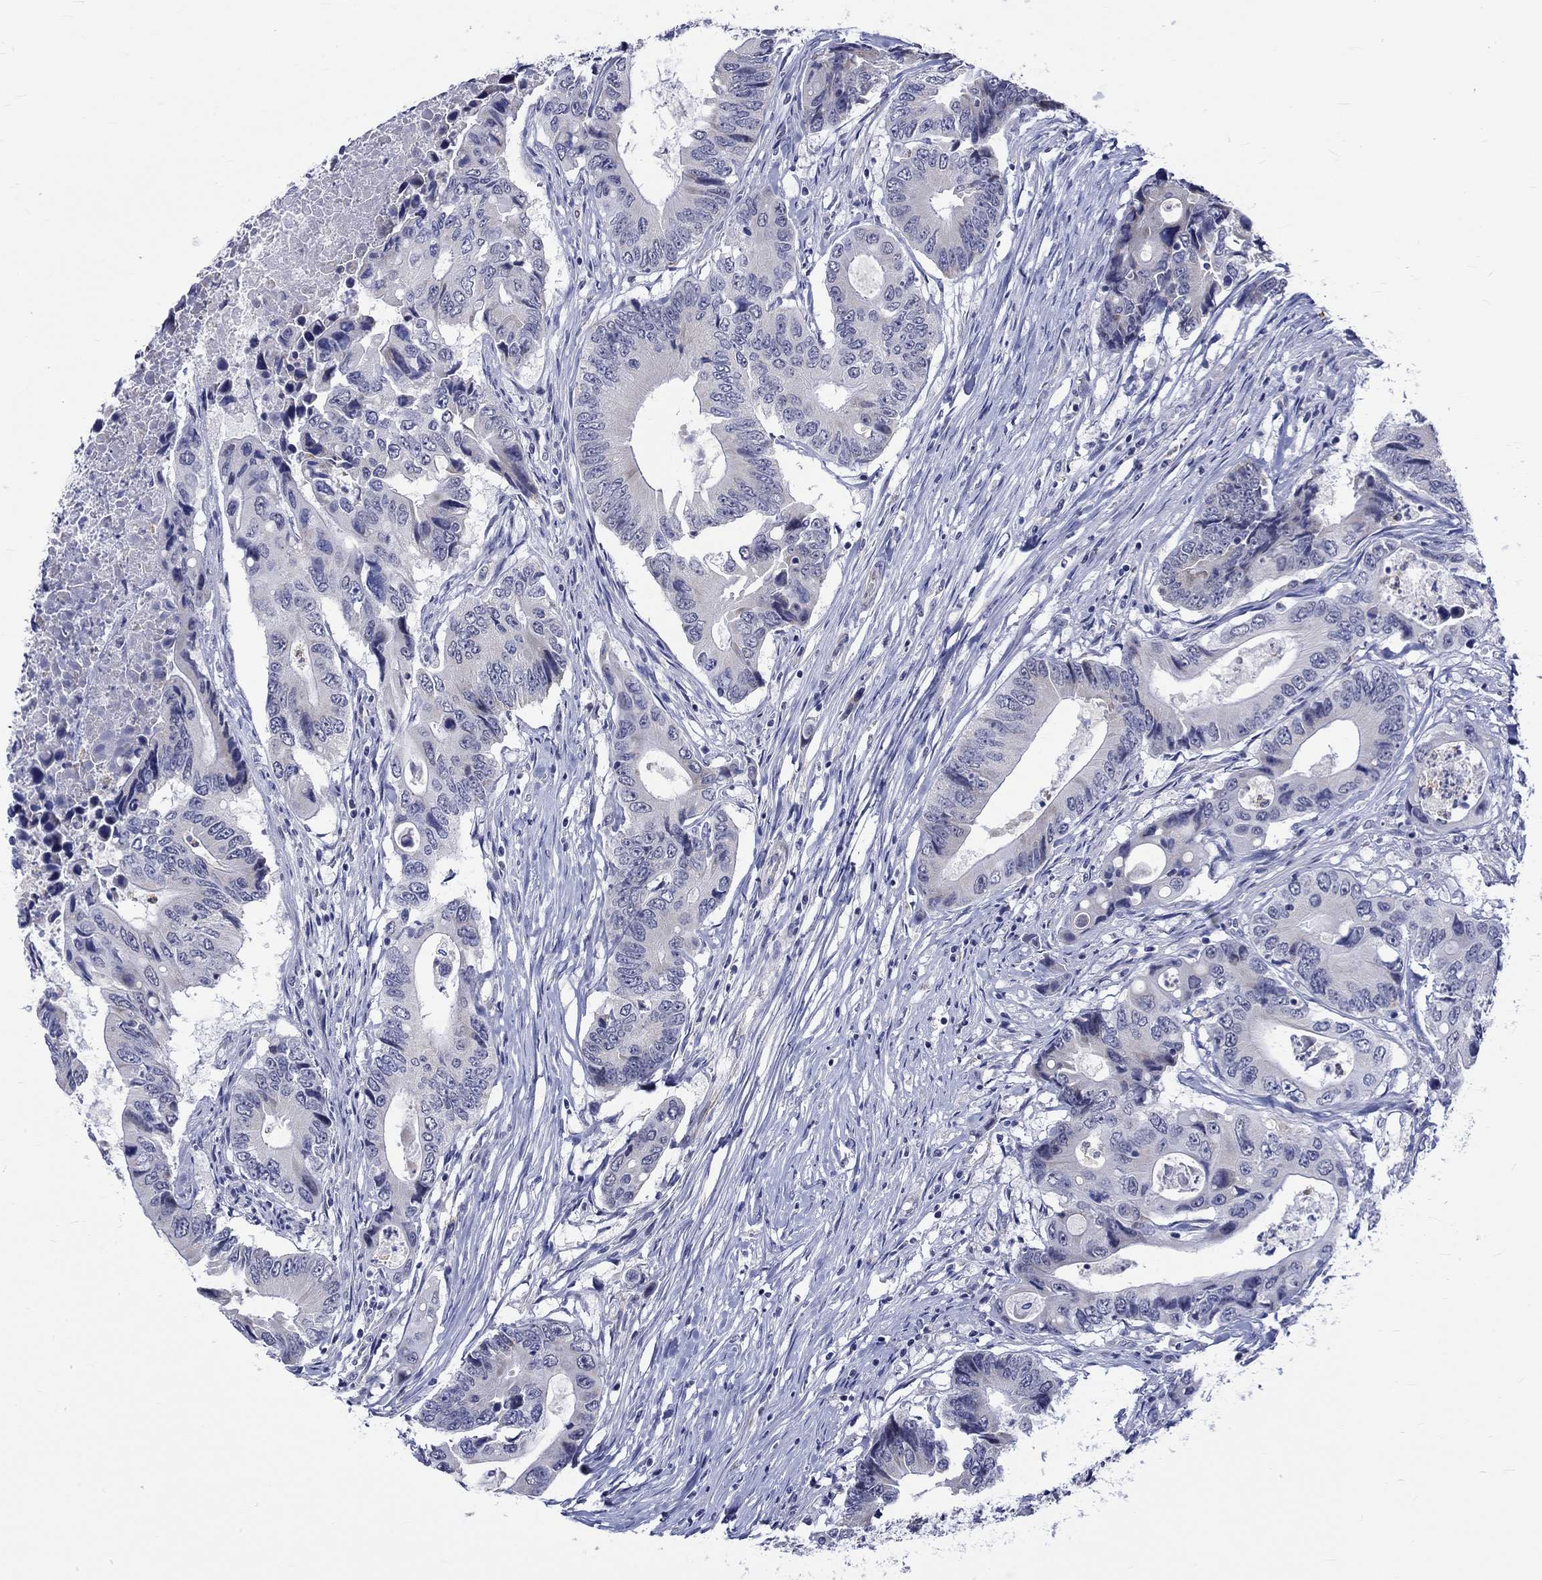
{"staining": {"intensity": "negative", "quantity": "none", "location": "none"}, "tissue": "colorectal cancer", "cell_type": "Tumor cells", "image_type": "cancer", "snomed": [{"axis": "morphology", "description": "Adenocarcinoma, NOS"}, {"axis": "topography", "description": "Colon"}], "caption": "Tumor cells show no significant expression in colorectal cancer (adenocarcinoma).", "gene": "ST6GALNAC1", "patient": {"sex": "female", "age": 90}}